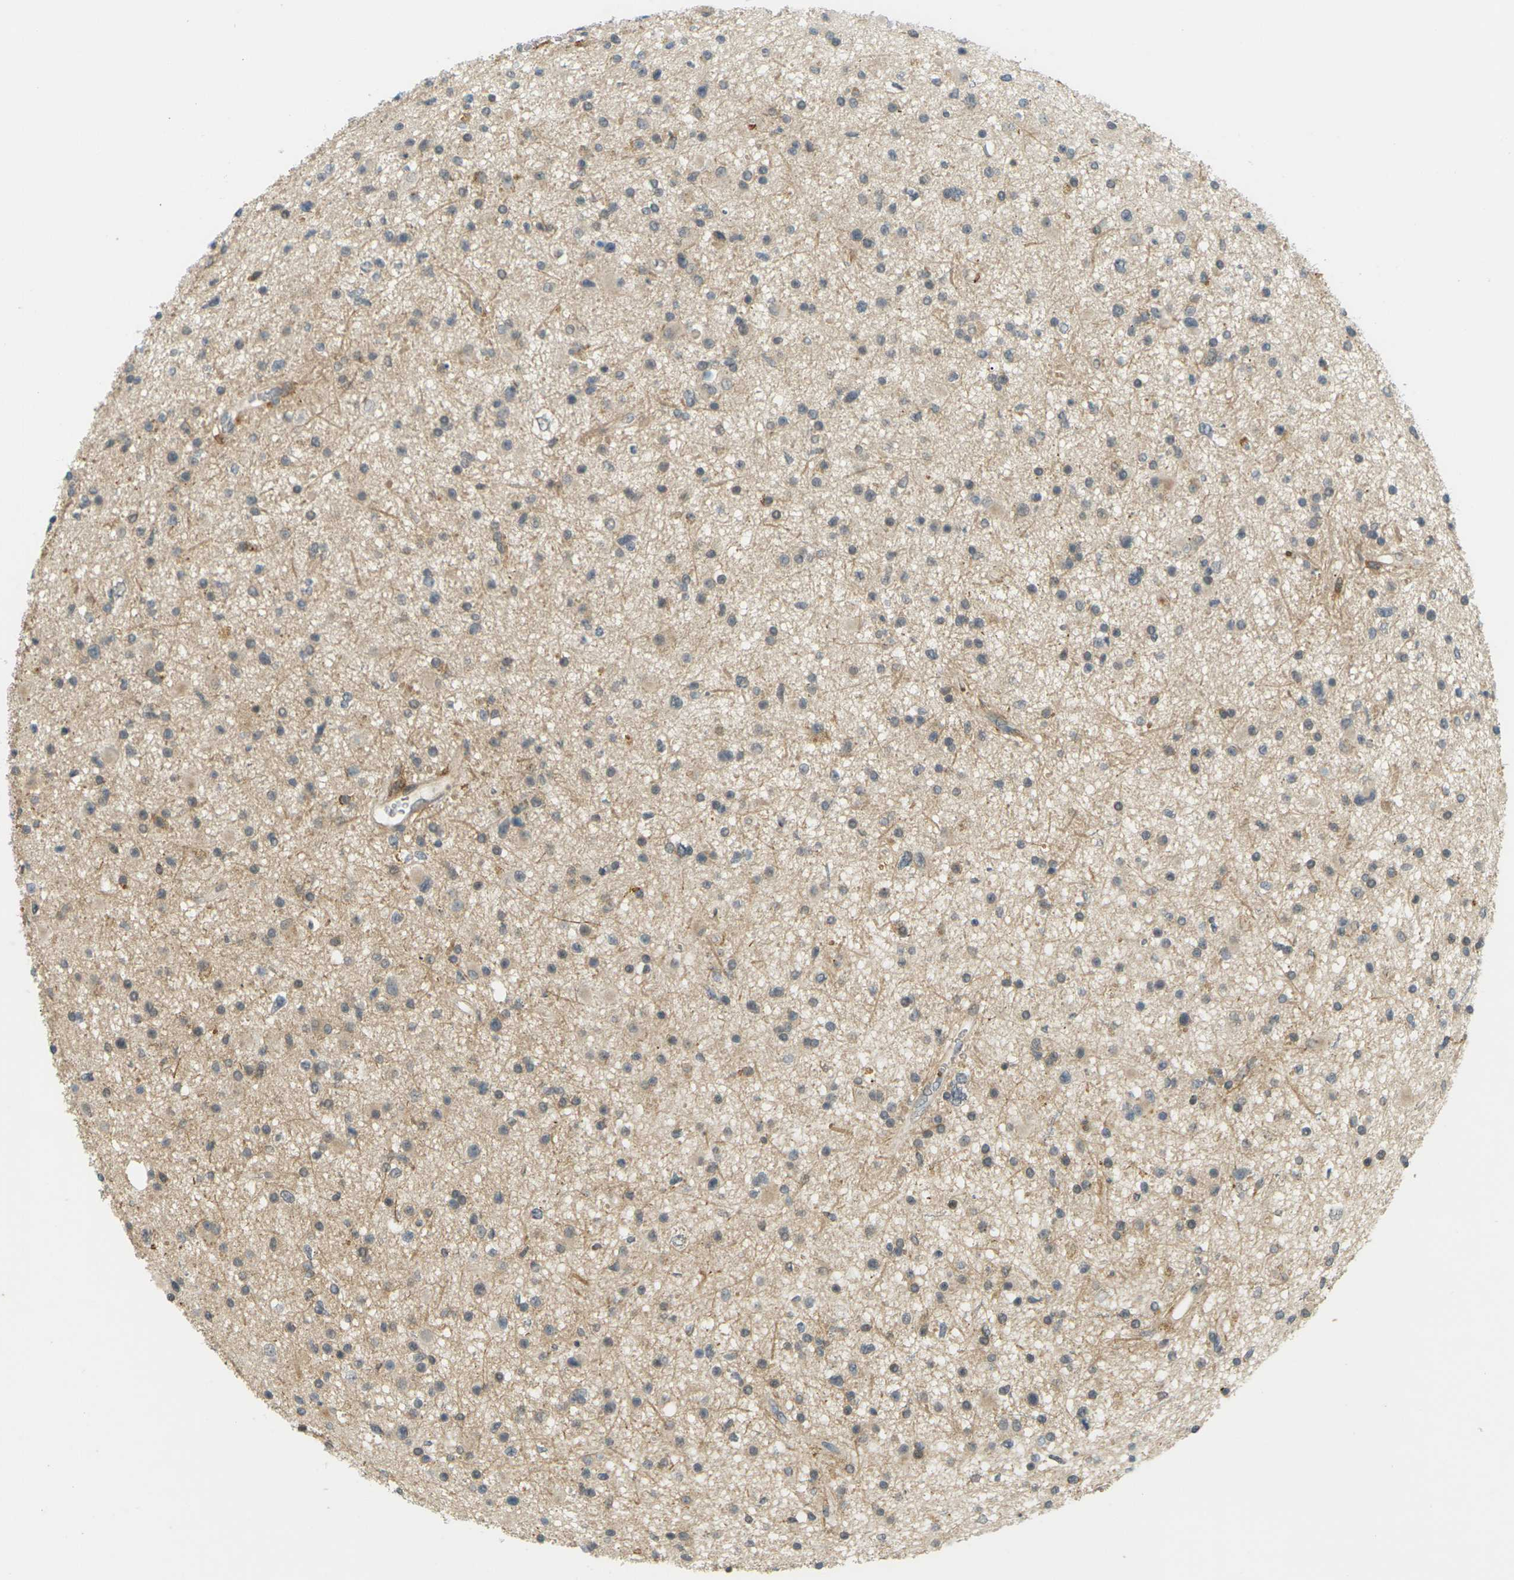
{"staining": {"intensity": "moderate", "quantity": "<25%", "location": "cytoplasmic/membranous"}, "tissue": "glioma", "cell_type": "Tumor cells", "image_type": "cancer", "snomed": [{"axis": "morphology", "description": "Glioma, malignant, High grade"}, {"axis": "topography", "description": "Brain"}], "caption": "Human glioma stained for a protein (brown) demonstrates moderate cytoplasmic/membranous positive expression in approximately <25% of tumor cells.", "gene": "SOCS6", "patient": {"sex": "male", "age": 33}}